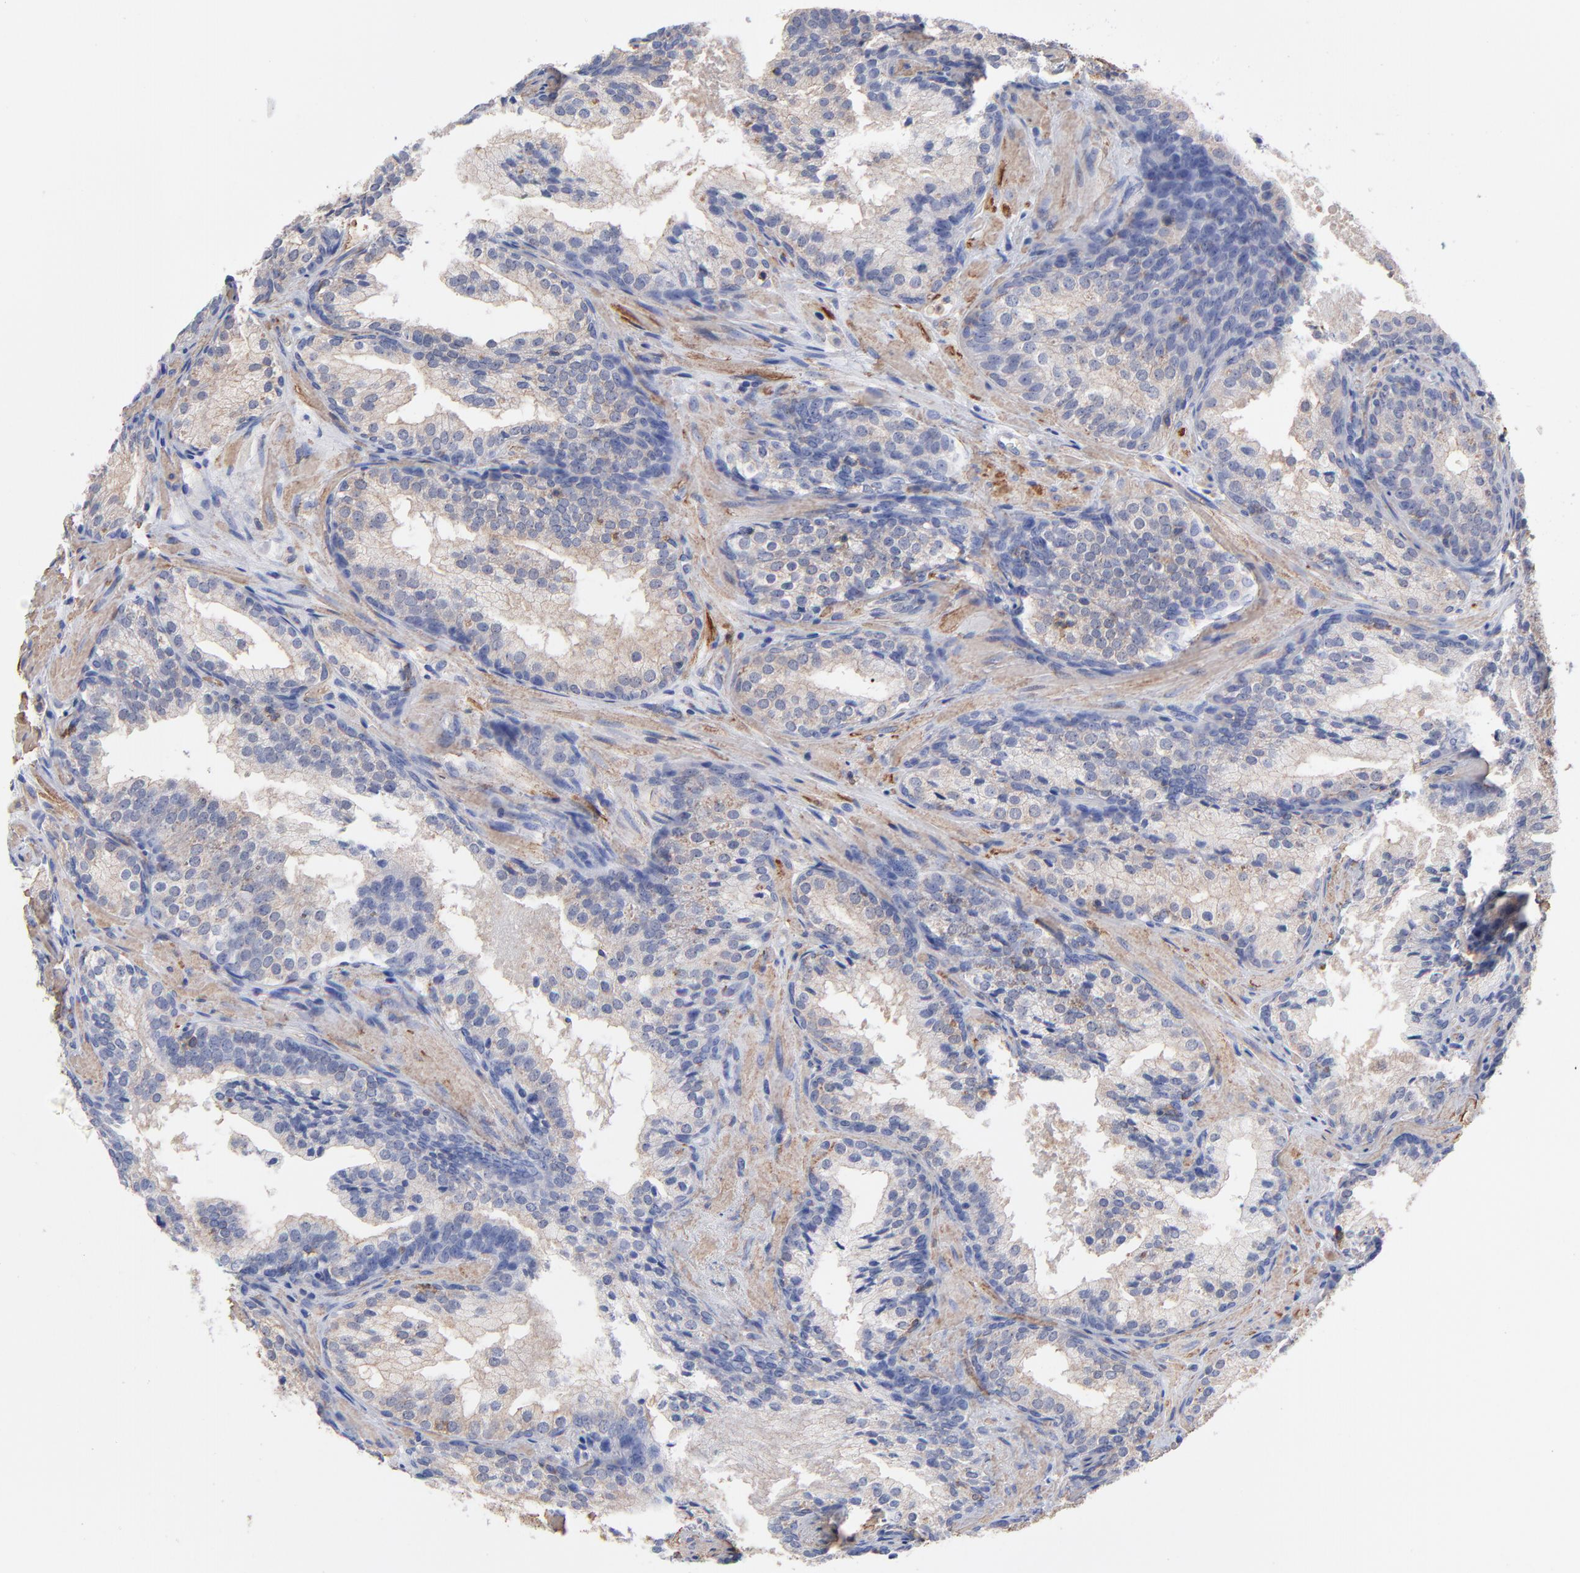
{"staining": {"intensity": "weak", "quantity": "25%-75%", "location": "cytoplasmic/membranous"}, "tissue": "prostate cancer", "cell_type": "Tumor cells", "image_type": "cancer", "snomed": [{"axis": "morphology", "description": "Adenocarcinoma, Low grade"}, {"axis": "topography", "description": "Prostate"}], "caption": "A histopathology image showing weak cytoplasmic/membranous staining in approximately 25%-75% of tumor cells in adenocarcinoma (low-grade) (prostate), as visualized by brown immunohistochemical staining.", "gene": "ASL", "patient": {"sex": "male", "age": 69}}